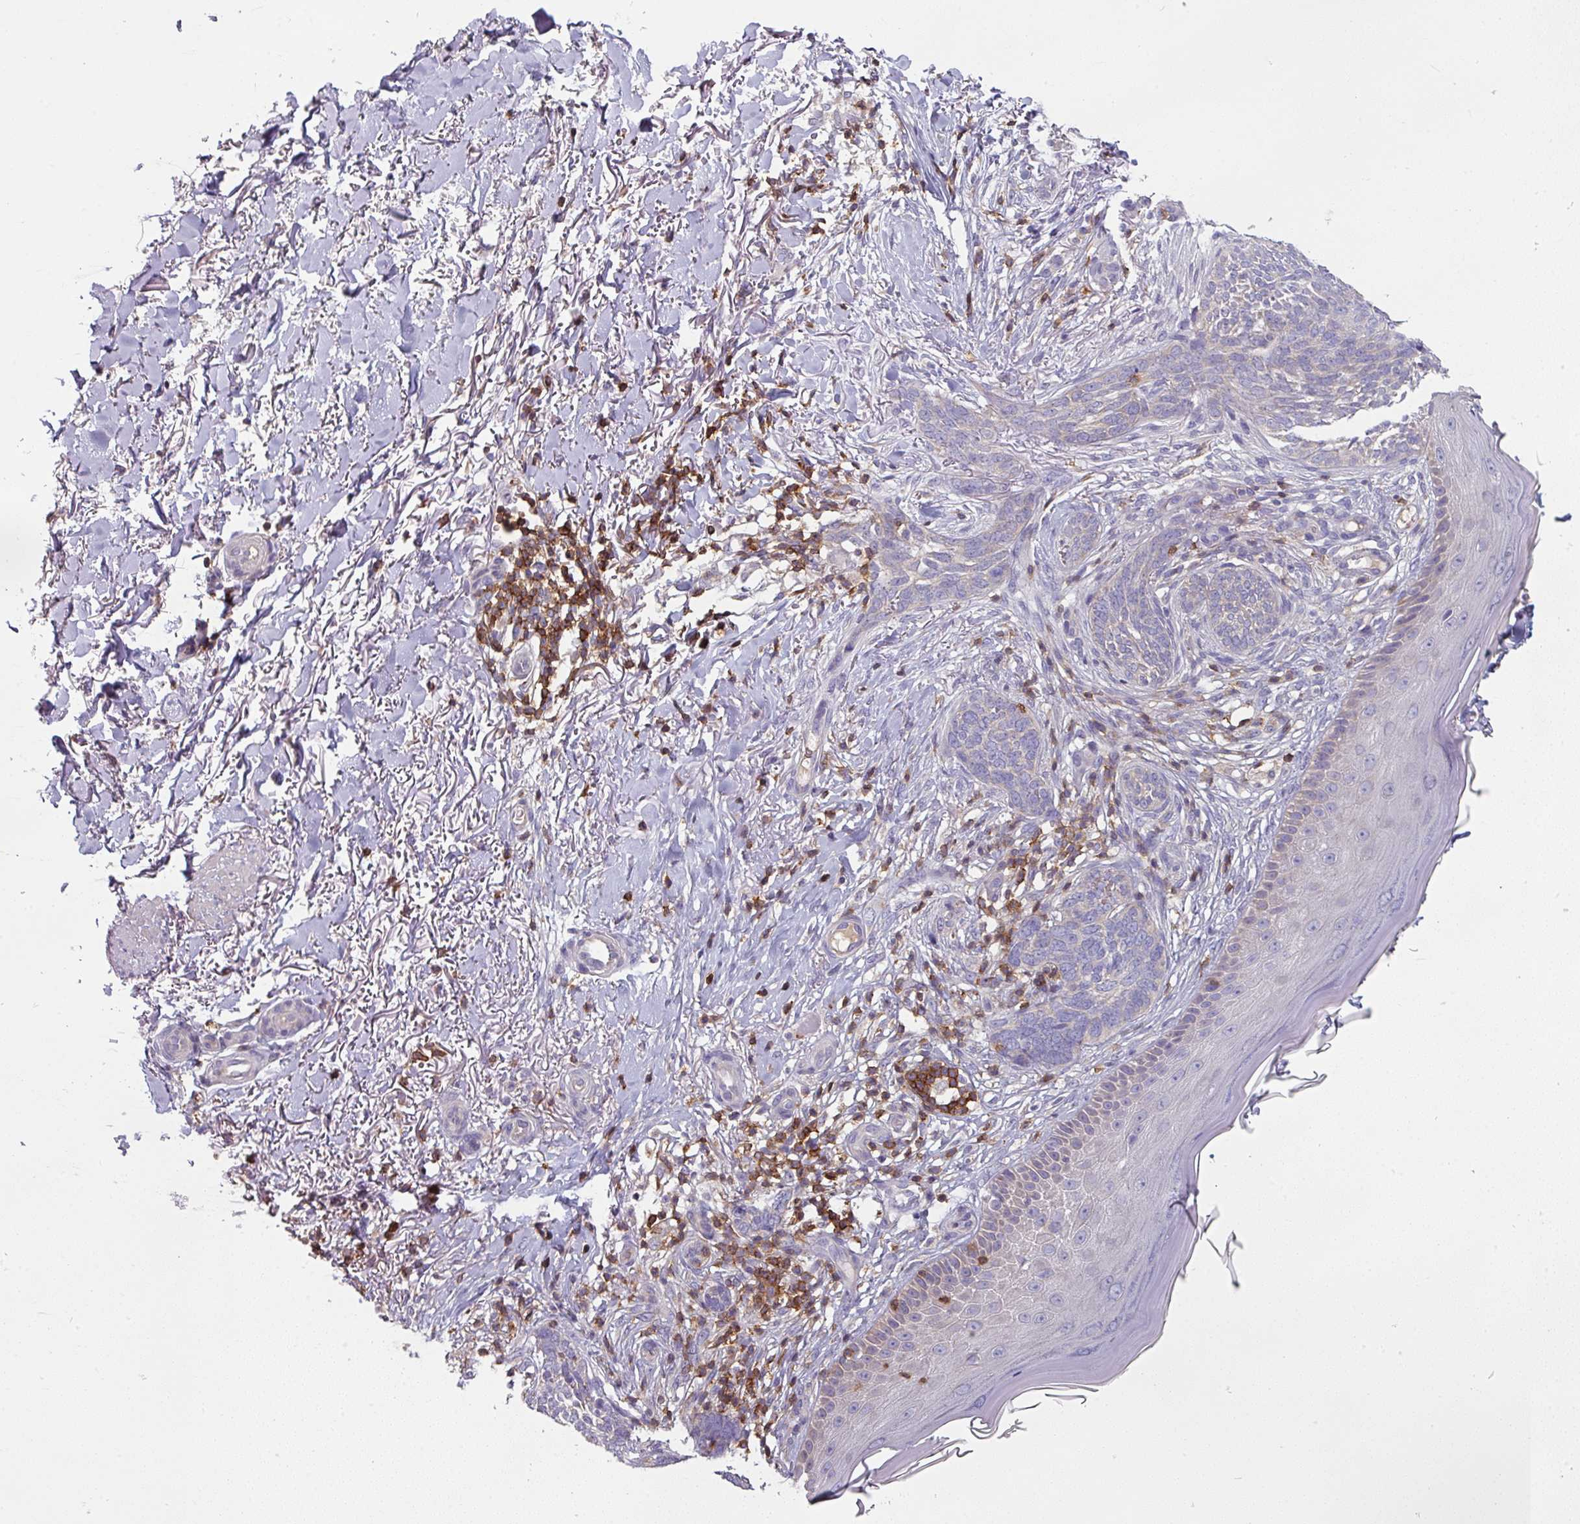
{"staining": {"intensity": "negative", "quantity": "none", "location": "none"}, "tissue": "skin cancer", "cell_type": "Tumor cells", "image_type": "cancer", "snomed": [{"axis": "morphology", "description": "Normal tissue, NOS"}, {"axis": "morphology", "description": "Basal cell carcinoma"}, {"axis": "topography", "description": "Skin"}], "caption": "High power microscopy micrograph of an IHC image of skin cancer (basal cell carcinoma), revealing no significant staining in tumor cells.", "gene": "CD3G", "patient": {"sex": "female", "age": 67}}